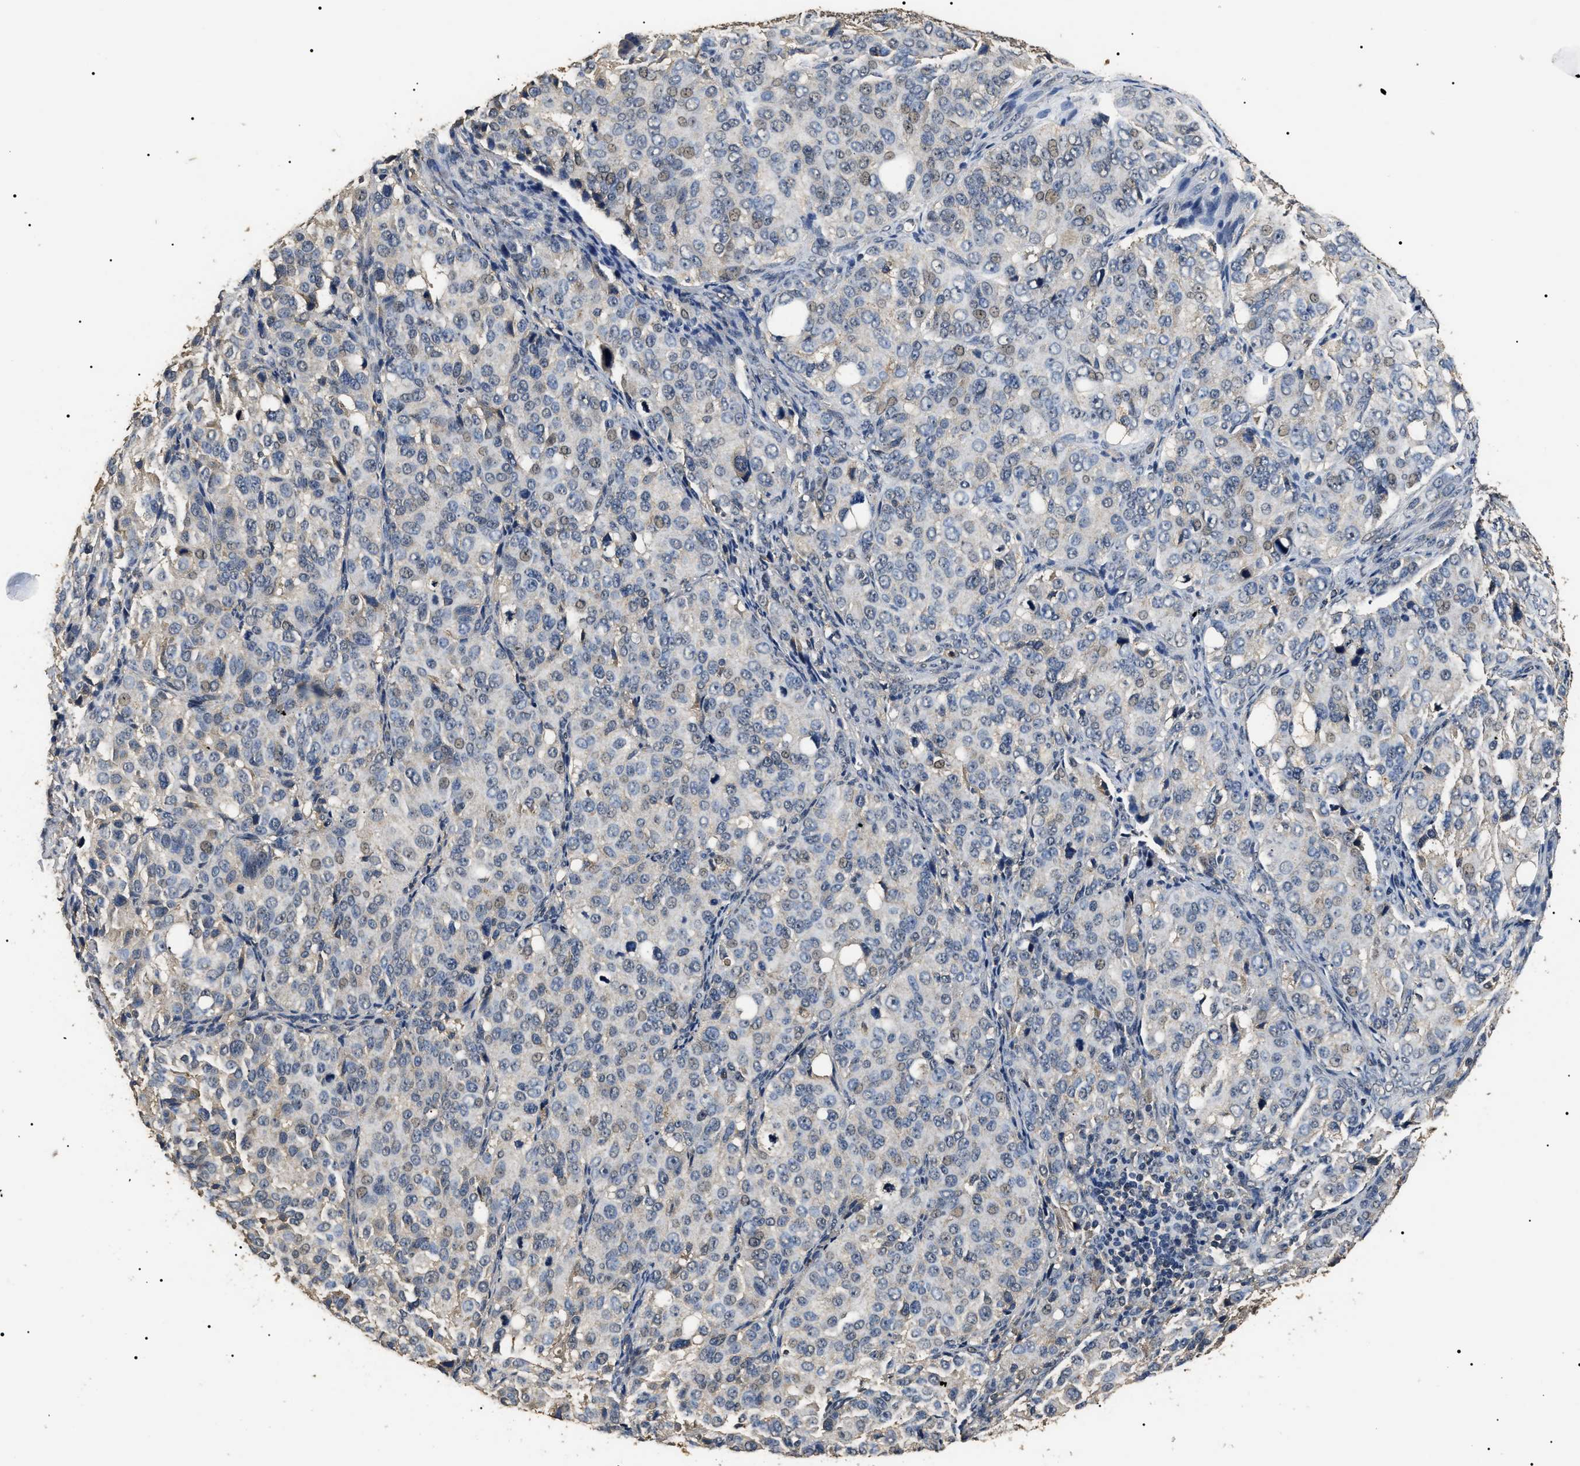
{"staining": {"intensity": "weak", "quantity": "<25%", "location": "nuclear"}, "tissue": "ovarian cancer", "cell_type": "Tumor cells", "image_type": "cancer", "snomed": [{"axis": "morphology", "description": "Carcinoma, endometroid"}, {"axis": "topography", "description": "Ovary"}], "caption": "DAB (3,3'-diaminobenzidine) immunohistochemical staining of human ovarian cancer (endometroid carcinoma) demonstrates no significant staining in tumor cells. Brightfield microscopy of immunohistochemistry (IHC) stained with DAB (3,3'-diaminobenzidine) (brown) and hematoxylin (blue), captured at high magnification.", "gene": "PSMD8", "patient": {"sex": "female", "age": 51}}